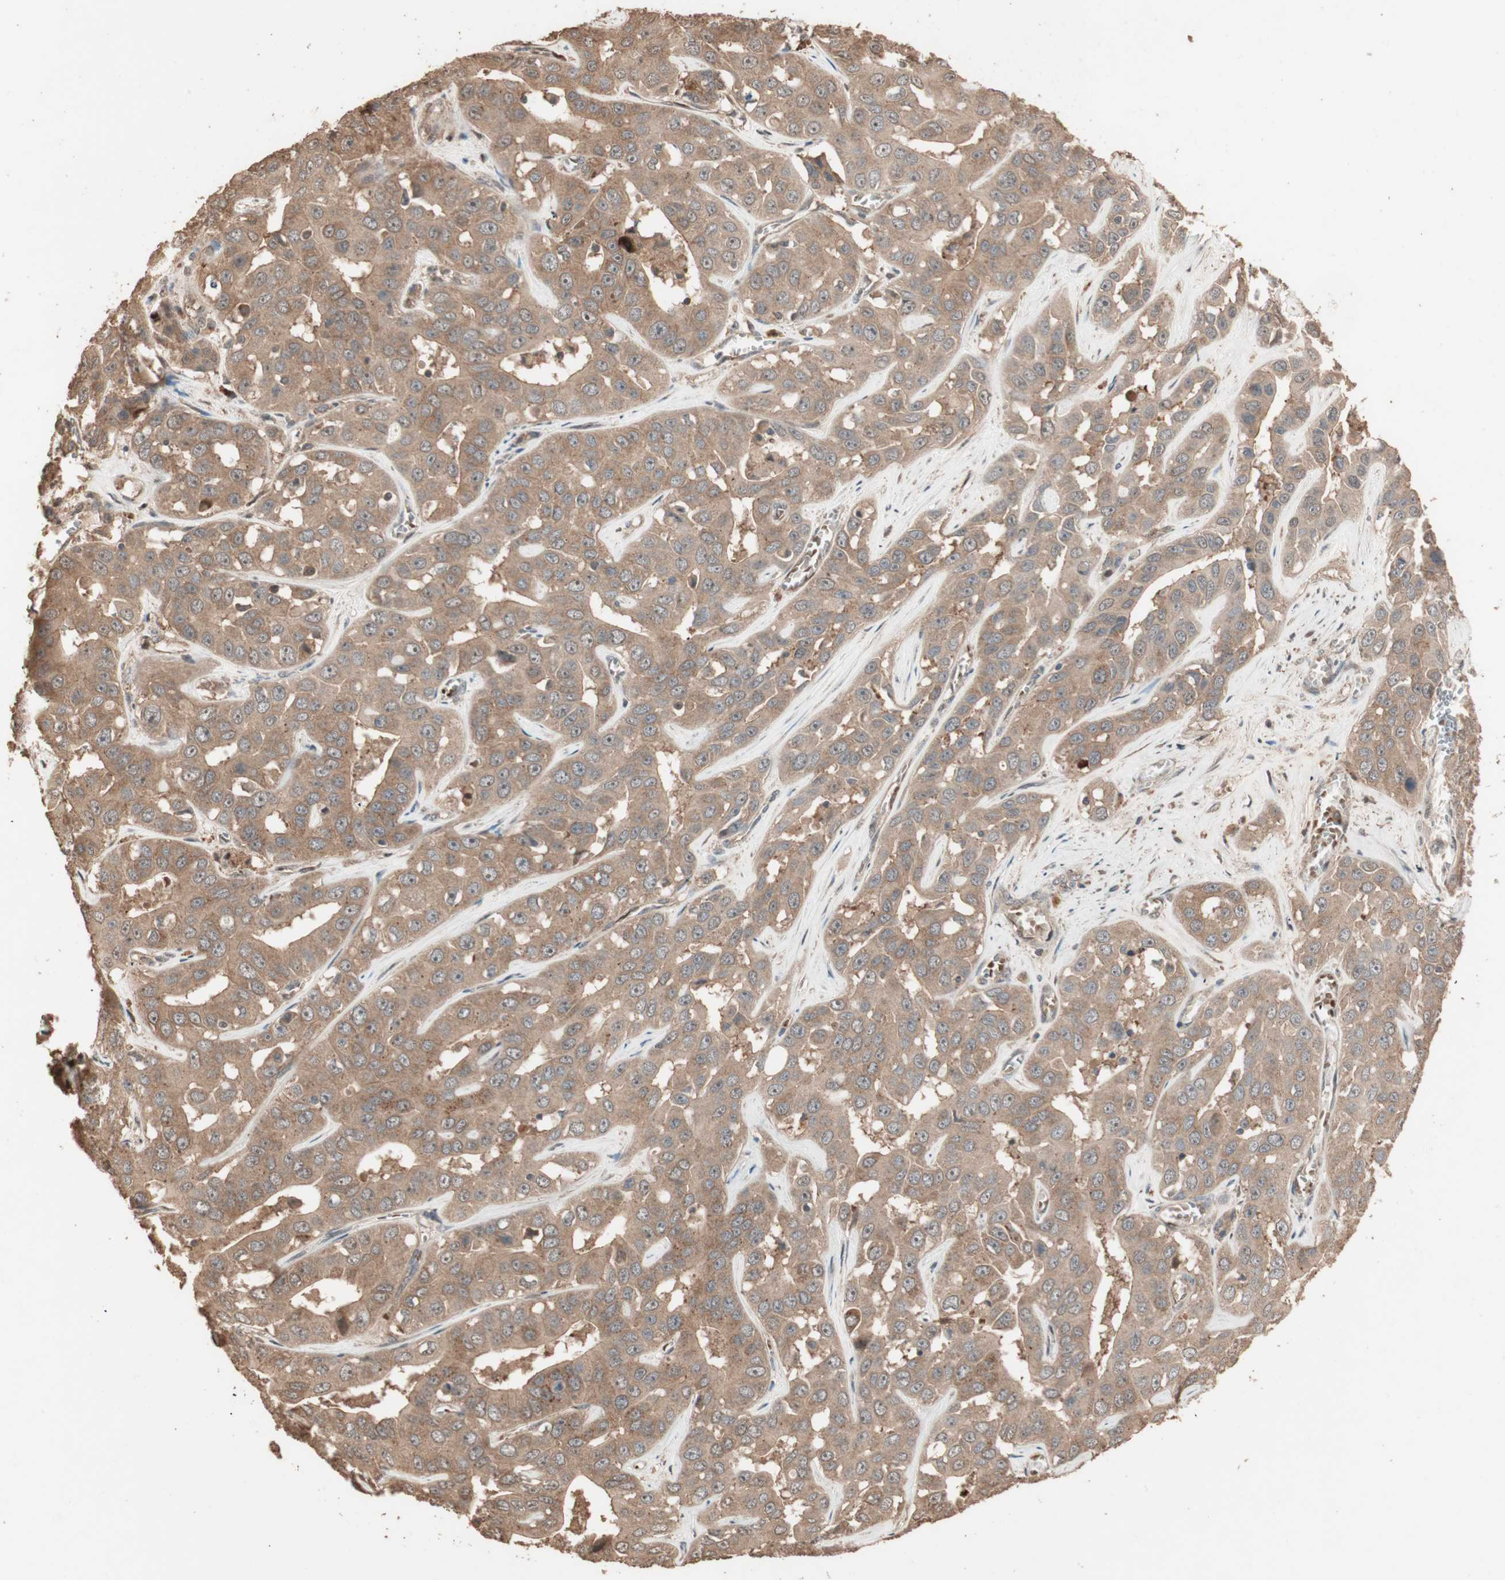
{"staining": {"intensity": "moderate", "quantity": ">75%", "location": "cytoplasmic/membranous"}, "tissue": "liver cancer", "cell_type": "Tumor cells", "image_type": "cancer", "snomed": [{"axis": "morphology", "description": "Cholangiocarcinoma"}, {"axis": "topography", "description": "Liver"}], "caption": "Immunohistochemistry photomicrograph of neoplastic tissue: human liver cancer (cholangiocarcinoma) stained using immunohistochemistry (IHC) shows medium levels of moderate protein expression localized specifically in the cytoplasmic/membranous of tumor cells, appearing as a cytoplasmic/membranous brown color.", "gene": "USP20", "patient": {"sex": "female", "age": 52}}